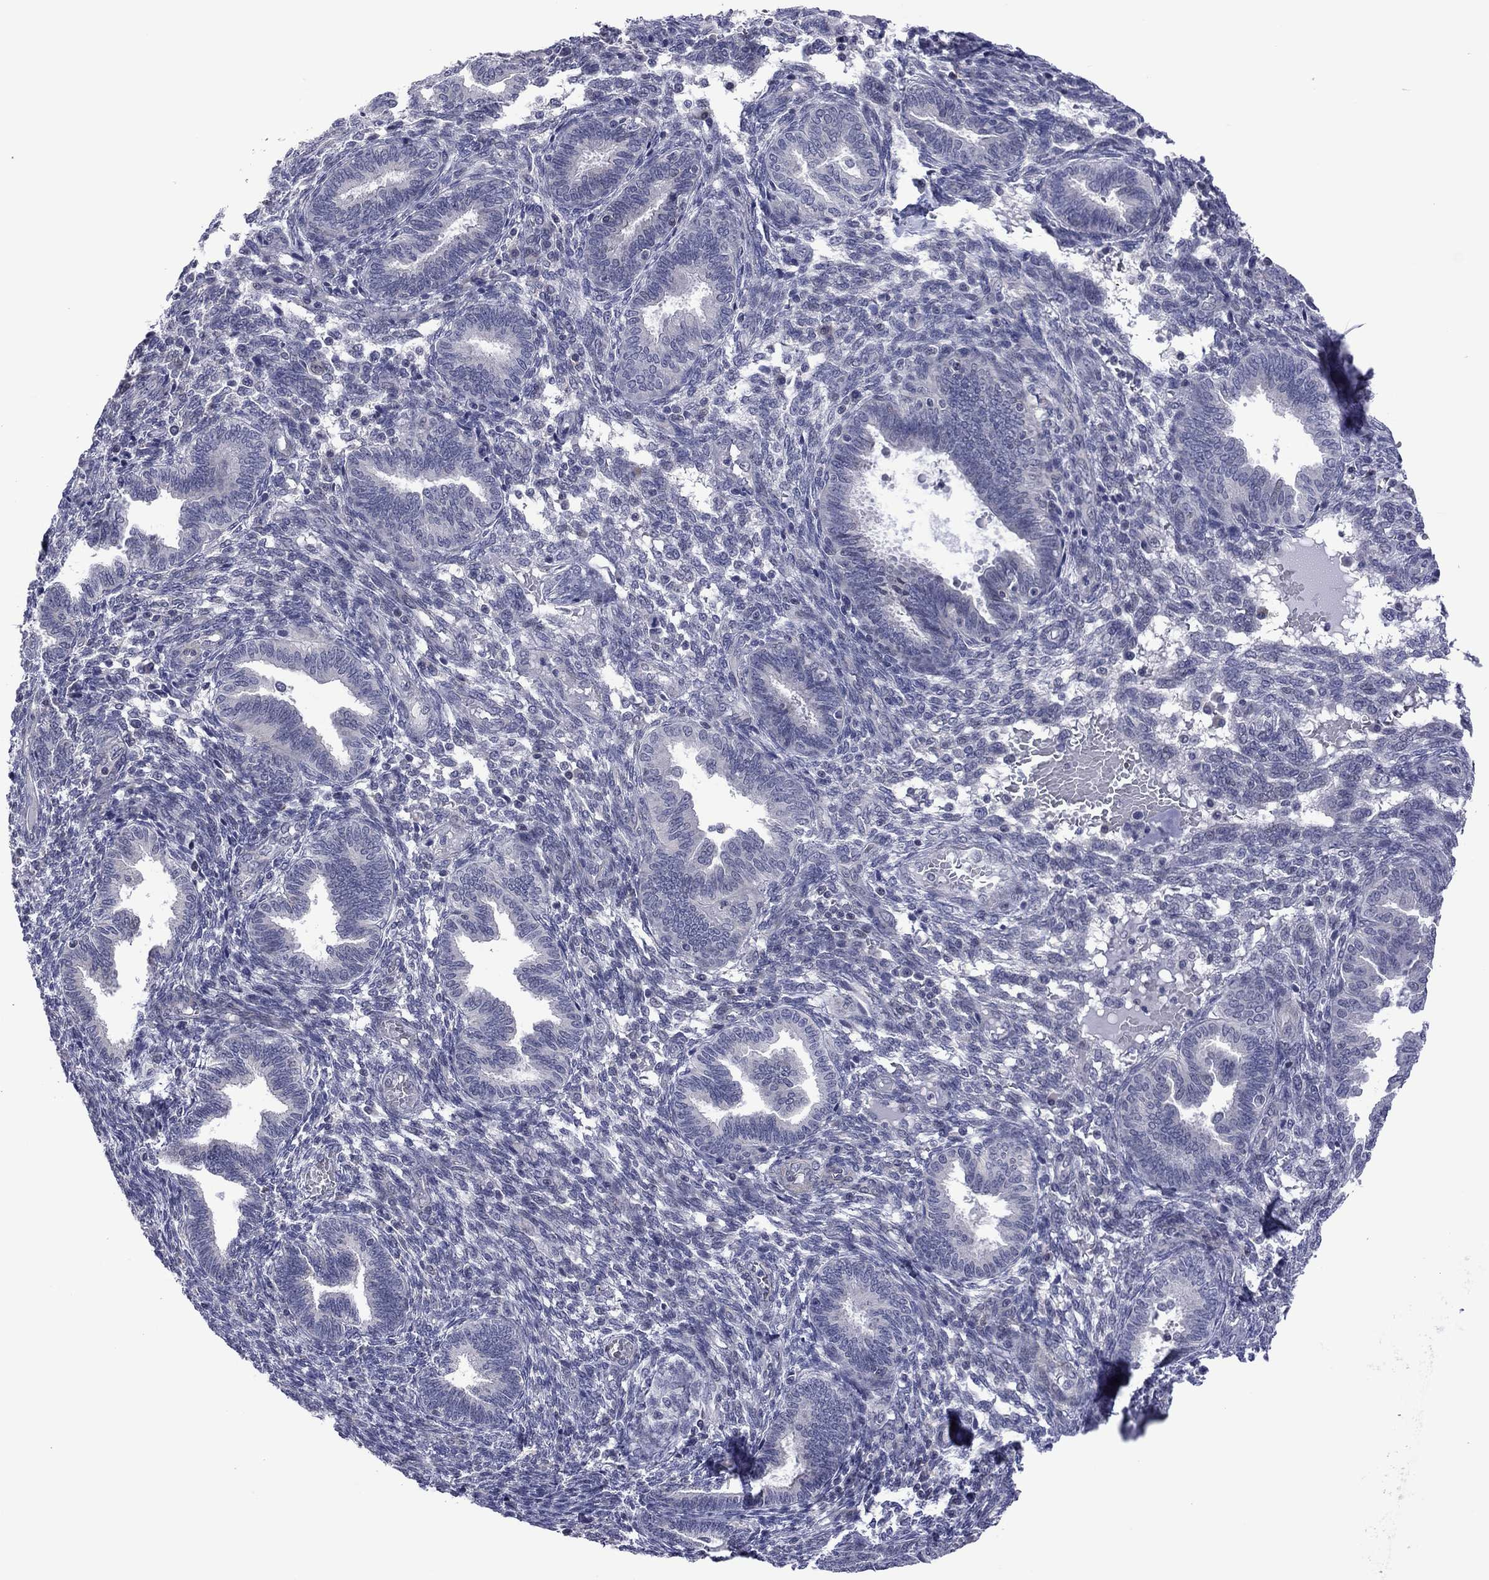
{"staining": {"intensity": "negative", "quantity": "none", "location": "none"}, "tissue": "endometrium", "cell_type": "Cells in endometrial stroma", "image_type": "normal", "snomed": [{"axis": "morphology", "description": "Normal tissue, NOS"}, {"axis": "topography", "description": "Endometrium"}], "caption": "Immunohistochemistry micrograph of normal human endometrium stained for a protein (brown), which exhibits no expression in cells in endometrial stroma.", "gene": "POU5F2", "patient": {"sex": "female", "age": 42}}